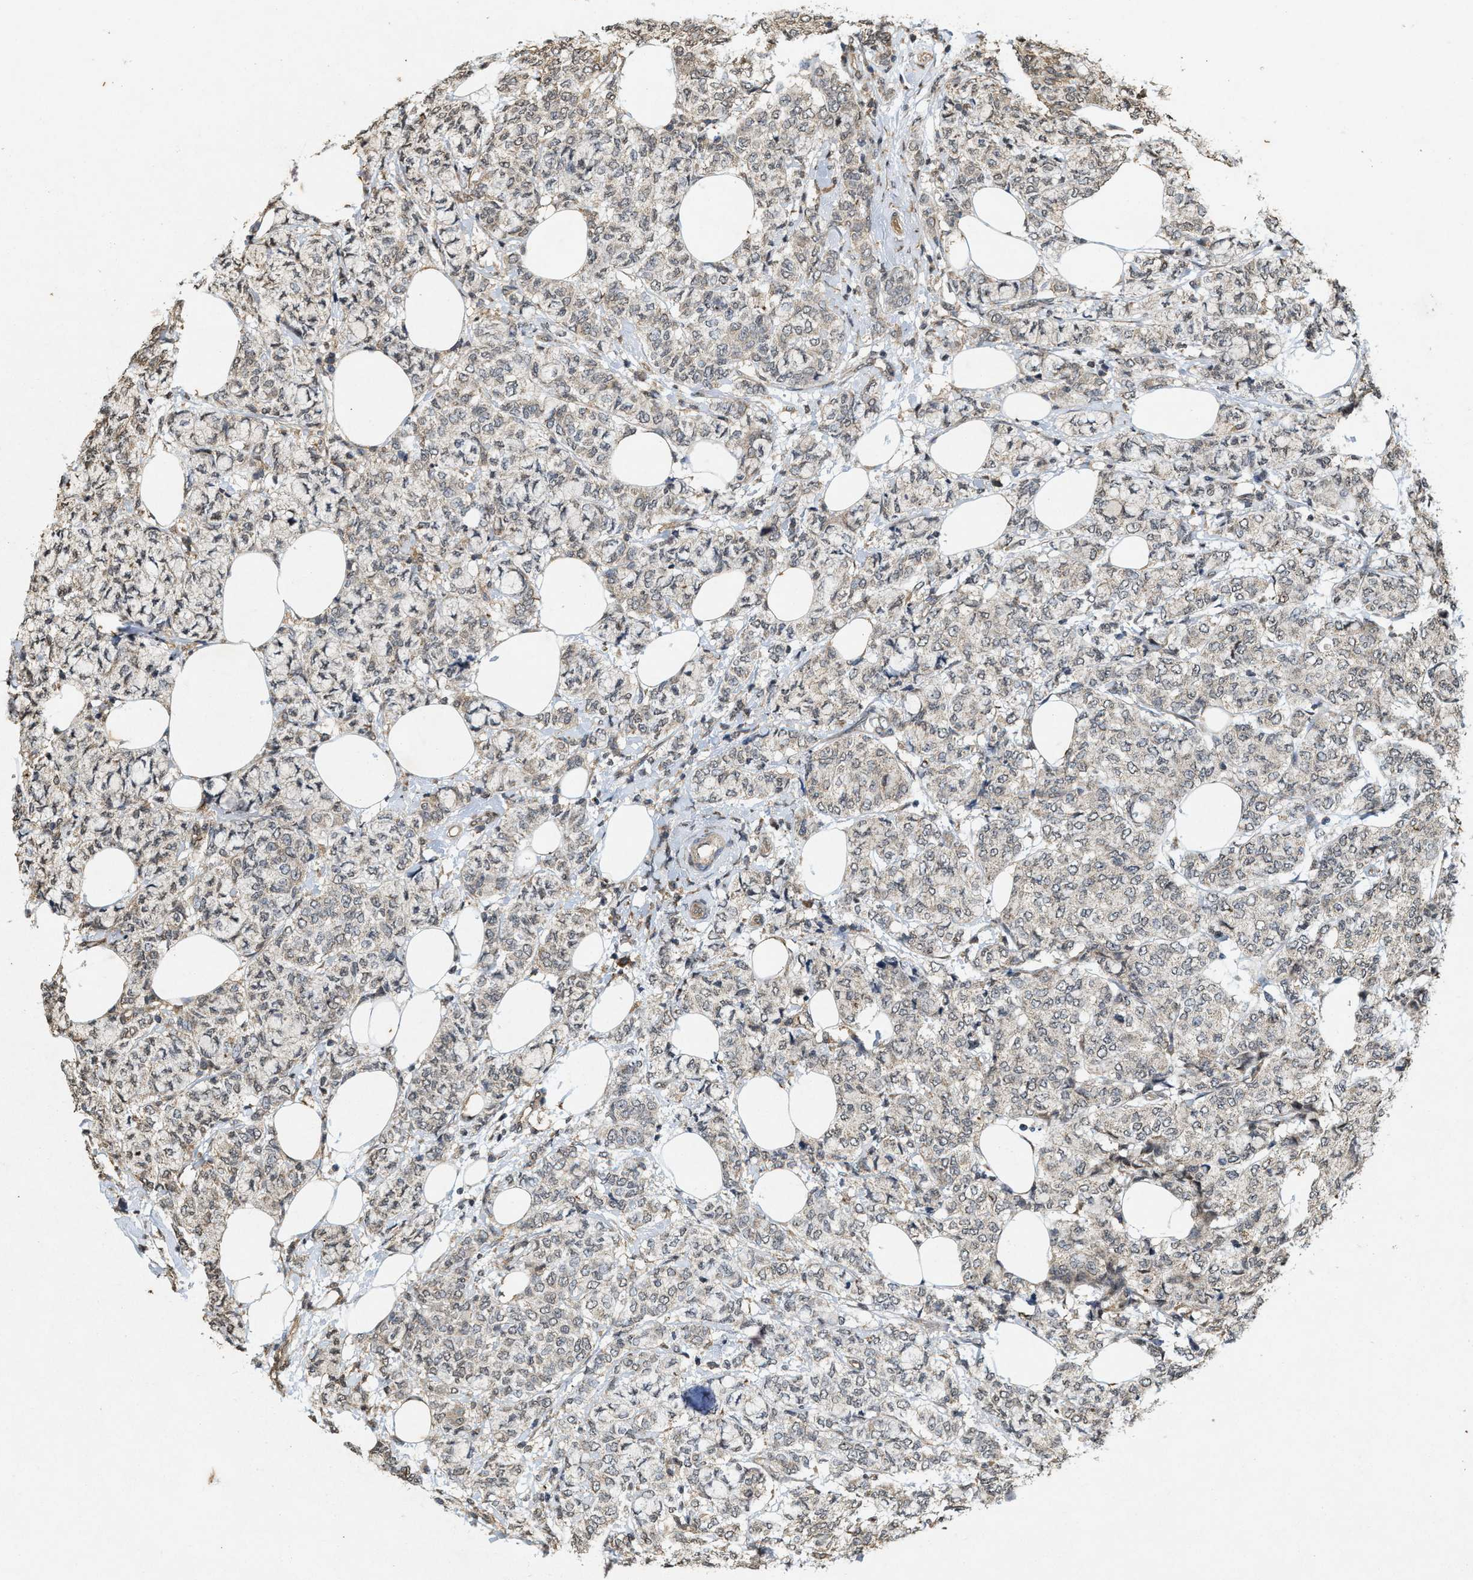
{"staining": {"intensity": "weak", "quantity": "25%-75%", "location": "cytoplasmic/membranous"}, "tissue": "breast cancer", "cell_type": "Tumor cells", "image_type": "cancer", "snomed": [{"axis": "morphology", "description": "Lobular carcinoma"}, {"axis": "topography", "description": "Breast"}], "caption": "High-power microscopy captured an immunohistochemistry histopathology image of lobular carcinoma (breast), revealing weak cytoplasmic/membranous staining in approximately 25%-75% of tumor cells. (Brightfield microscopy of DAB IHC at high magnification).", "gene": "KIF21A", "patient": {"sex": "female", "age": 60}}